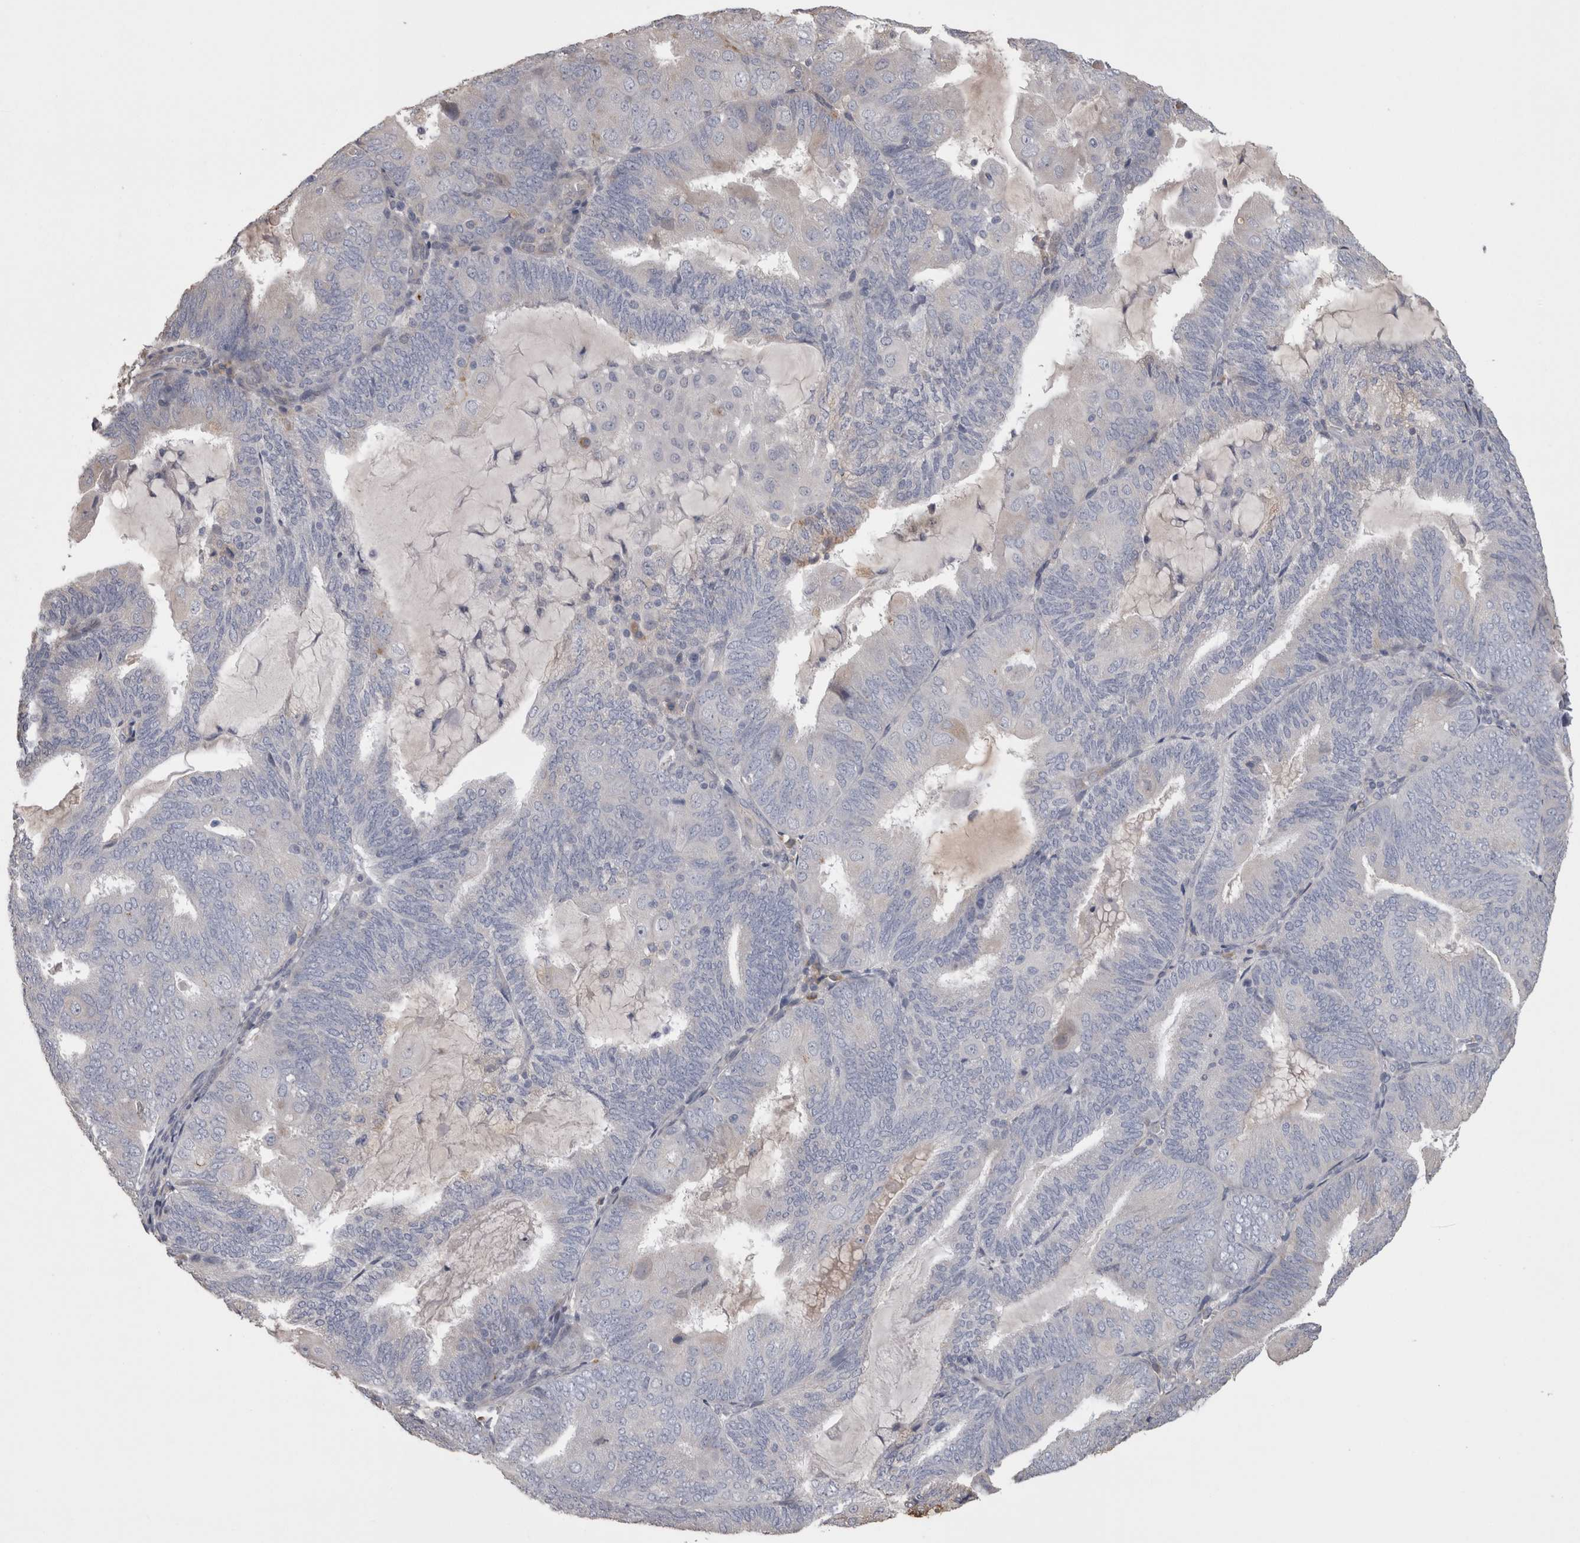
{"staining": {"intensity": "negative", "quantity": "none", "location": "none"}, "tissue": "endometrial cancer", "cell_type": "Tumor cells", "image_type": "cancer", "snomed": [{"axis": "morphology", "description": "Adenocarcinoma, NOS"}, {"axis": "topography", "description": "Endometrium"}], "caption": "High power microscopy photomicrograph of an immunohistochemistry (IHC) micrograph of endometrial adenocarcinoma, revealing no significant staining in tumor cells.", "gene": "STC1", "patient": {"sex": "female", "age": 81}}